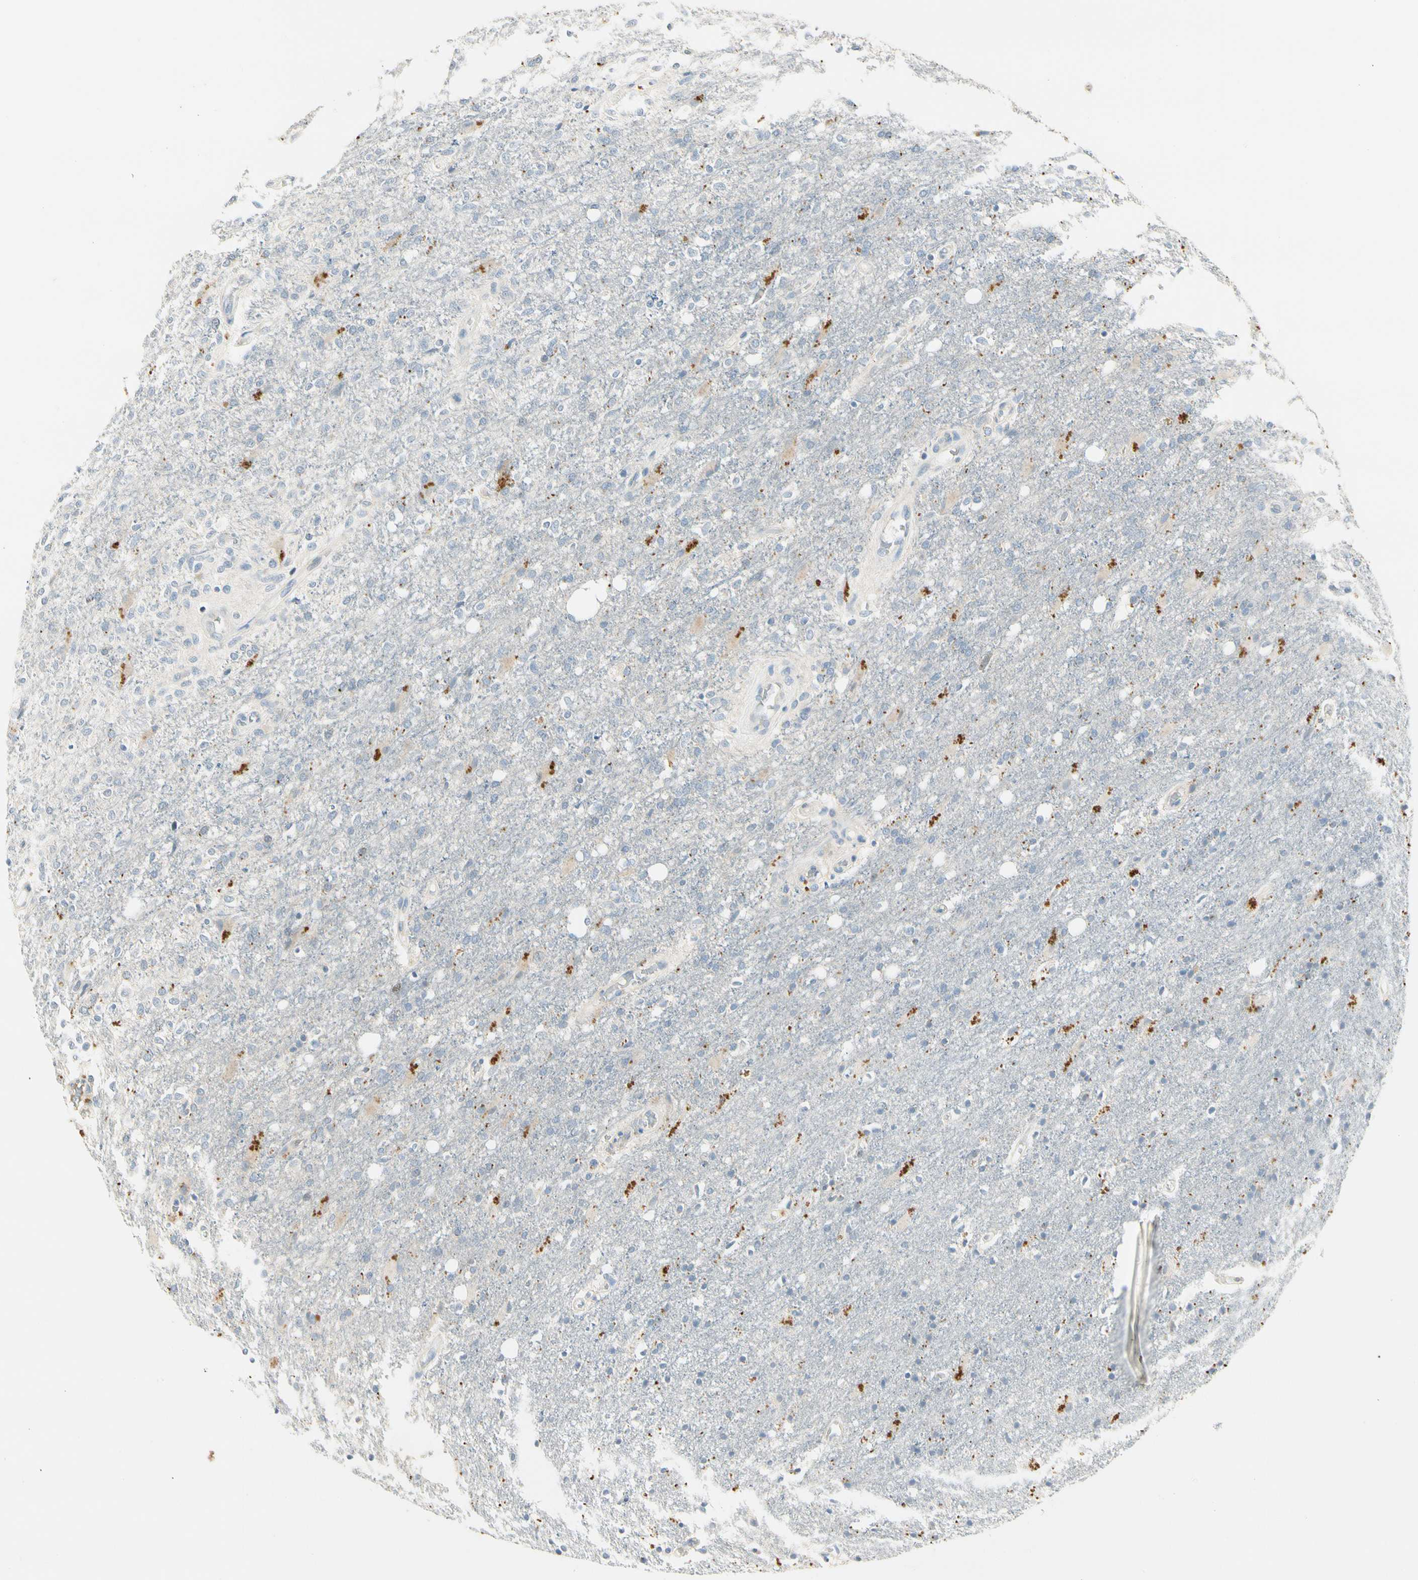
{"staining": {"intensity": "negative", "quantity": "none", "location": "none"}, "tissue": "glioma", "cell_type": "Tumor cells", "image_type": "cancer", "snomed": [{"axis": "morphology", "description": "Normal tissue, NOS"}, {"axis": "morphology", "description": "Glioma, malignant, High grade"}, {"axis": "topography", "description": "Cerebral cortex"}], "caption": "This is an IHC micrograph of human malignant high-grade glioma. There is no staining in tumor cells.", "gene": "PITX1", "patient": {"sex": "male", "age": 77}}